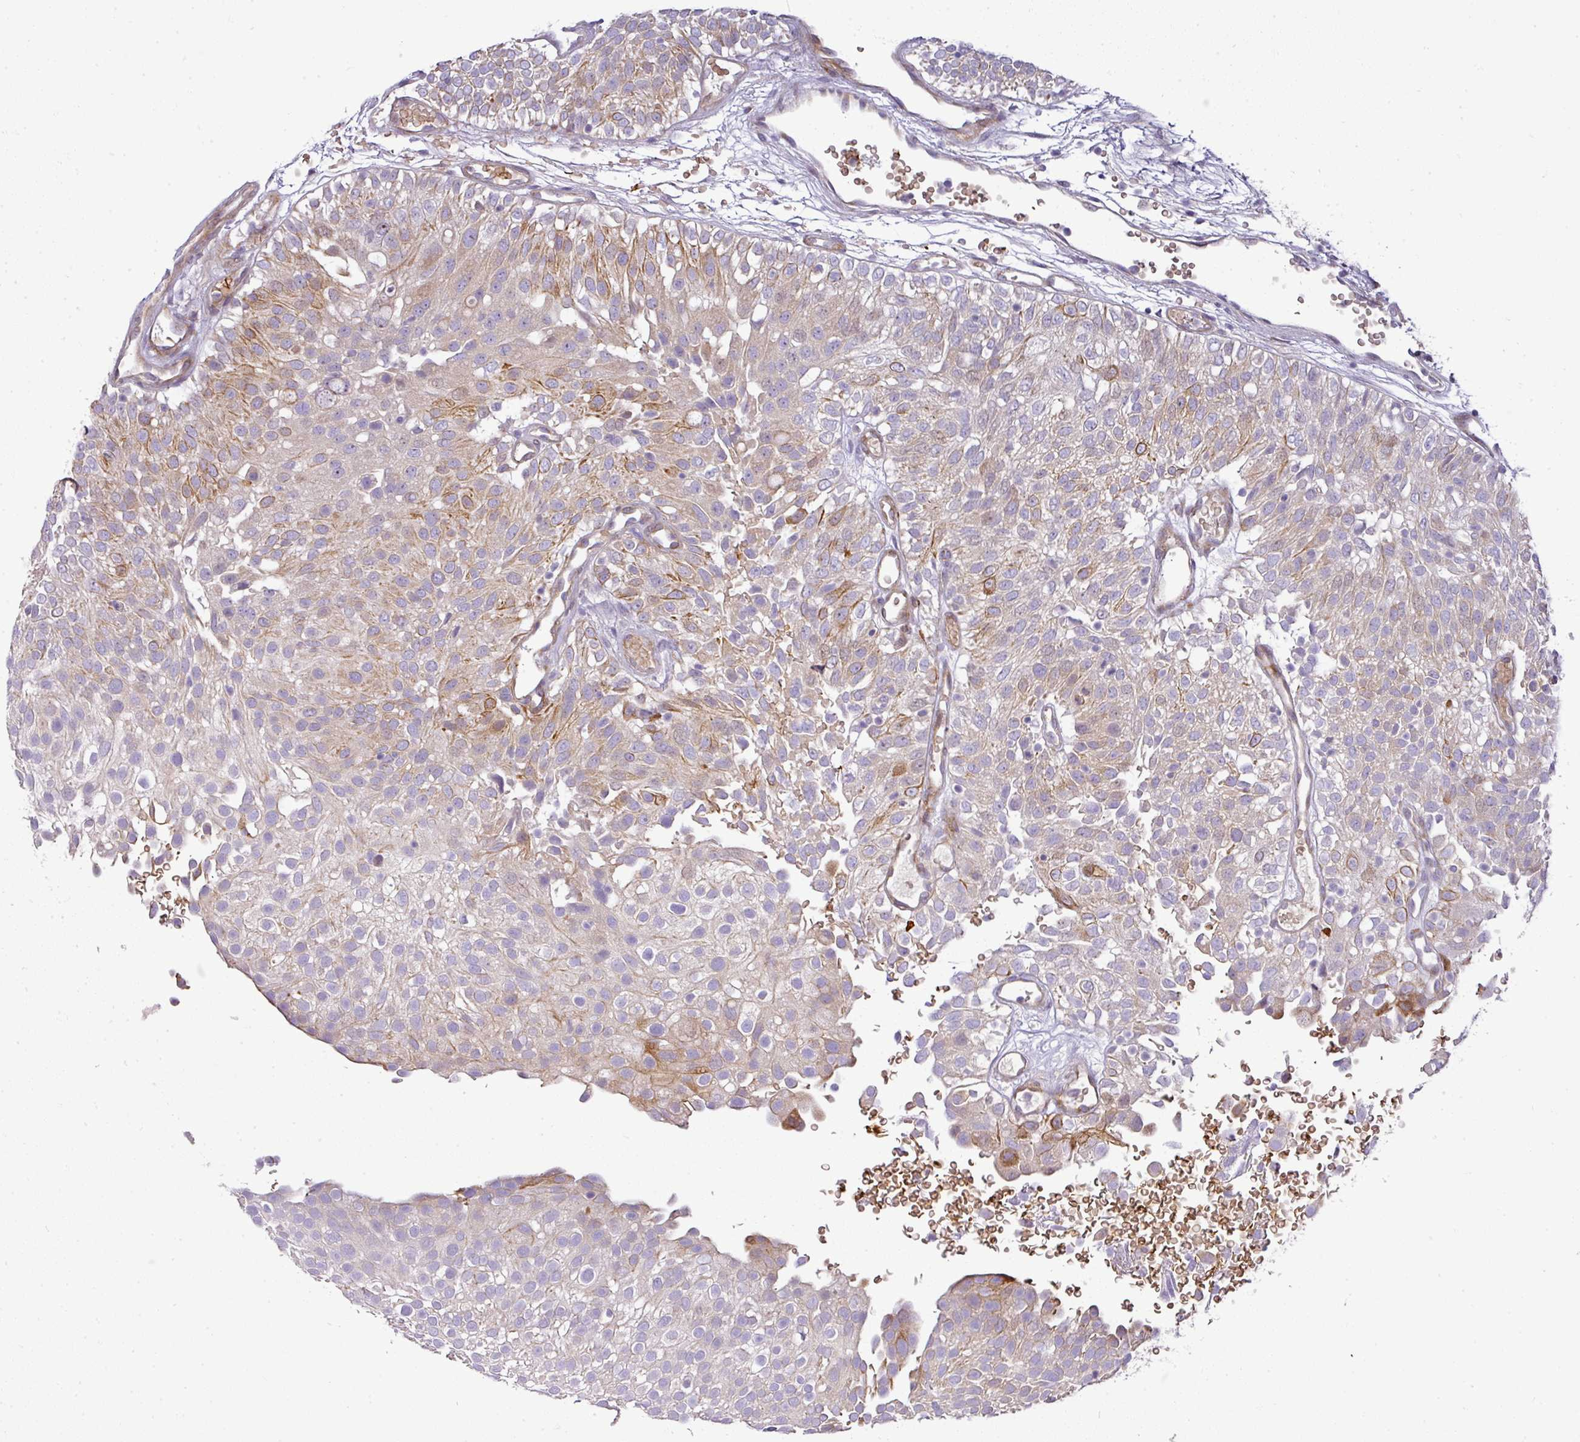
{"staining": {"intensity": "moderate", "quantity": "<25%", "location": "cytoplasmic/membranous"}, "tissue": "urothelial cancer", "cell_type": "Tumor cells", "image_type": "cancer", "snomed": [{"axis": "morphology", "description": "Urothelial carcinoma, Low grade"}, {"axis": "topography", "description": "Urinary bladder"}], "caption": "About <25% of tumor cells in urothelial carcinoma (low-grade) demonstrate moderate cytoplasmic/membranous protein positivity as visualized by brown immunohistochemical staining.", "gene": "ATP6V1F", "patient": {"sex": "male", "age": 78}}